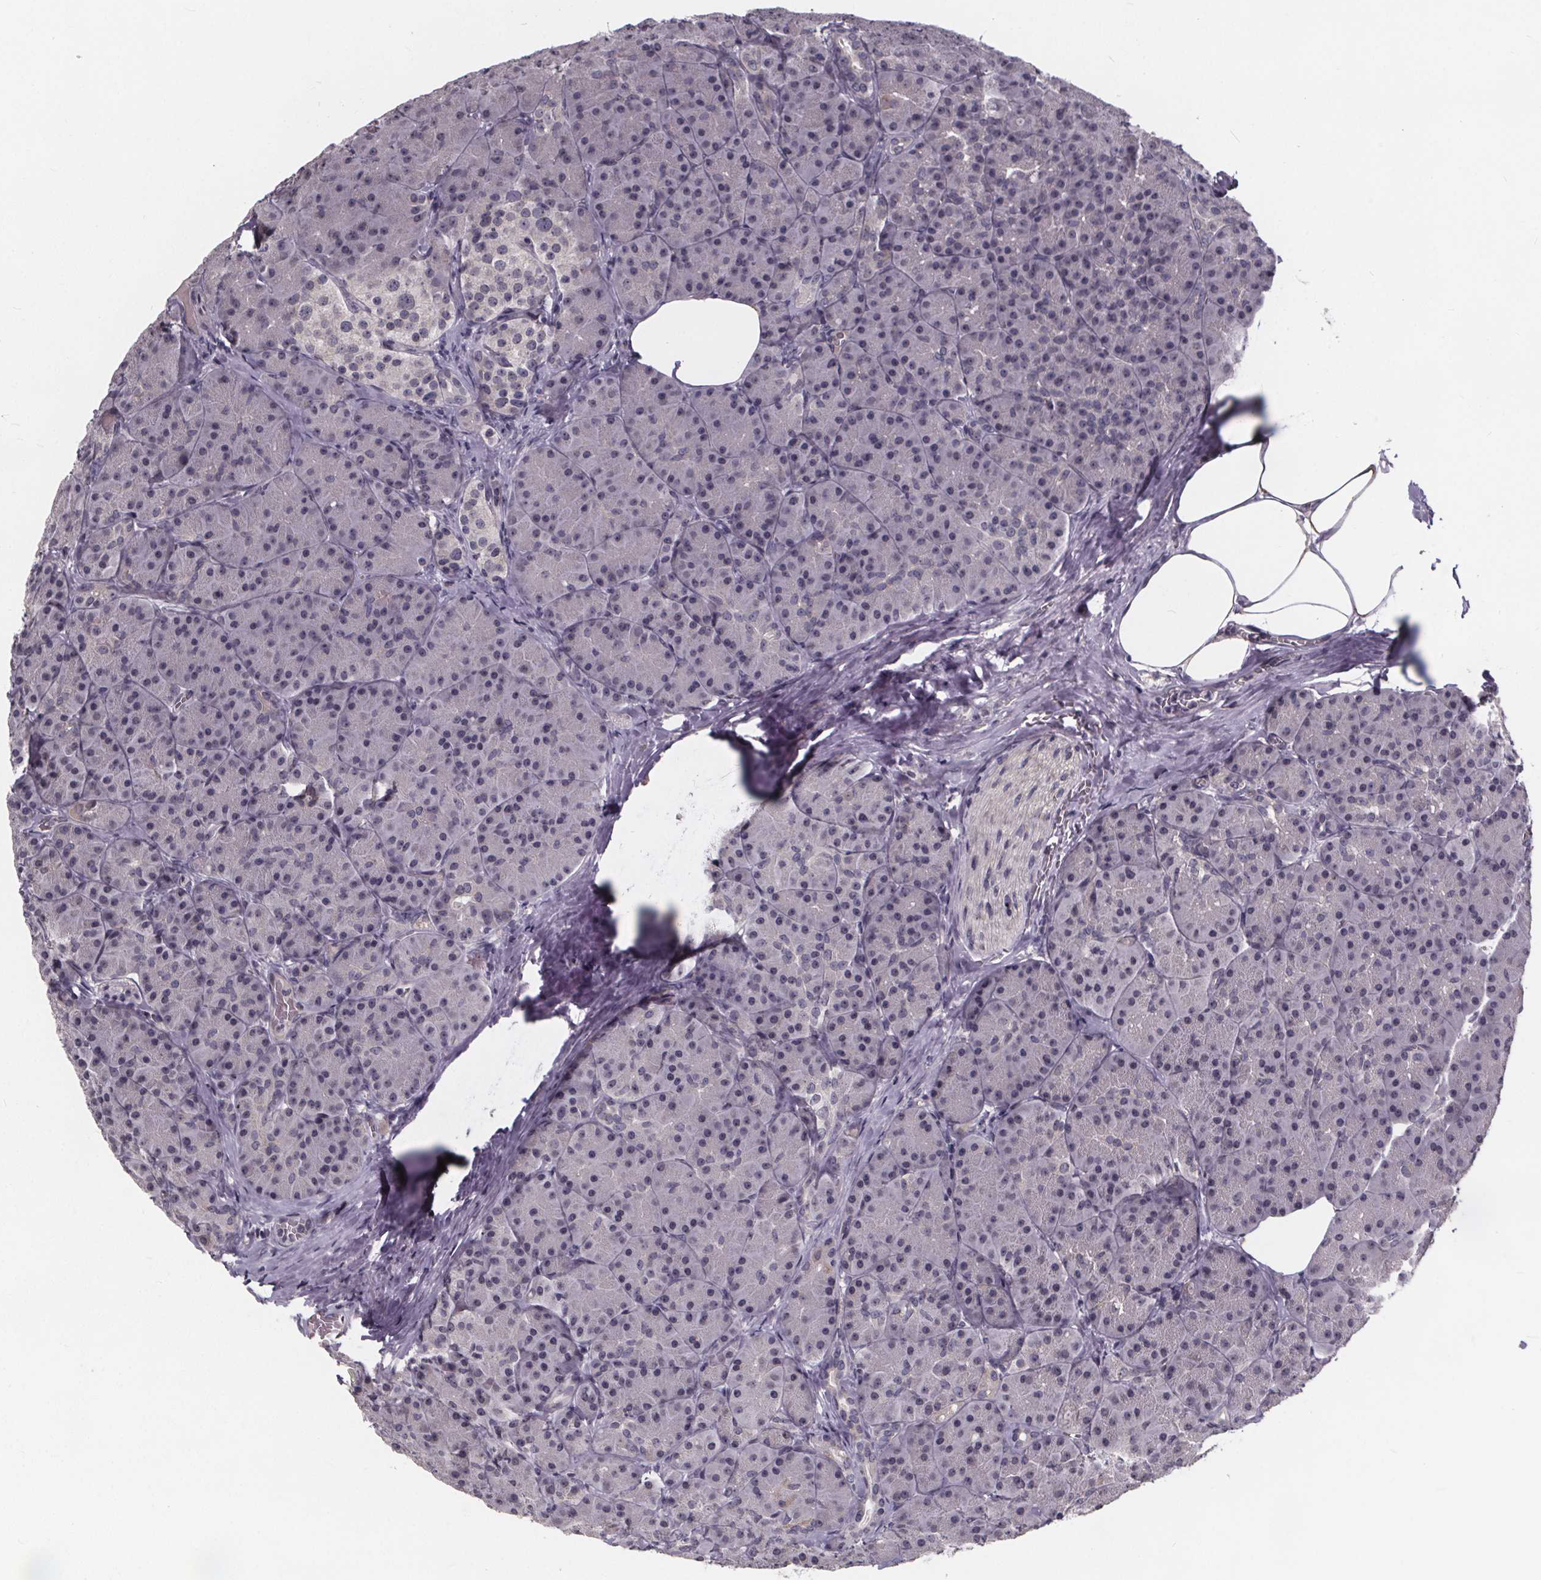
{"staining": {"intensity": "negative", "quantity": "none", "location": "none"}, "tissue": "pancreas", "cell_type": "Exocrine glandular cells", "image_type": "normal", "snomed": [{"axis": "morphology", "description": "Normal tissue, NOS"}, {"axis": "topography", "description": "Pancreas"}], "caption": "There is no significant staining in exocrine glandular cells of pancreas. (DAB immunohistochemistry (IHC) with hematoxylin counter stain).", "gene": "FAM181B", "patient": {"sex": "male", "age": 57}}